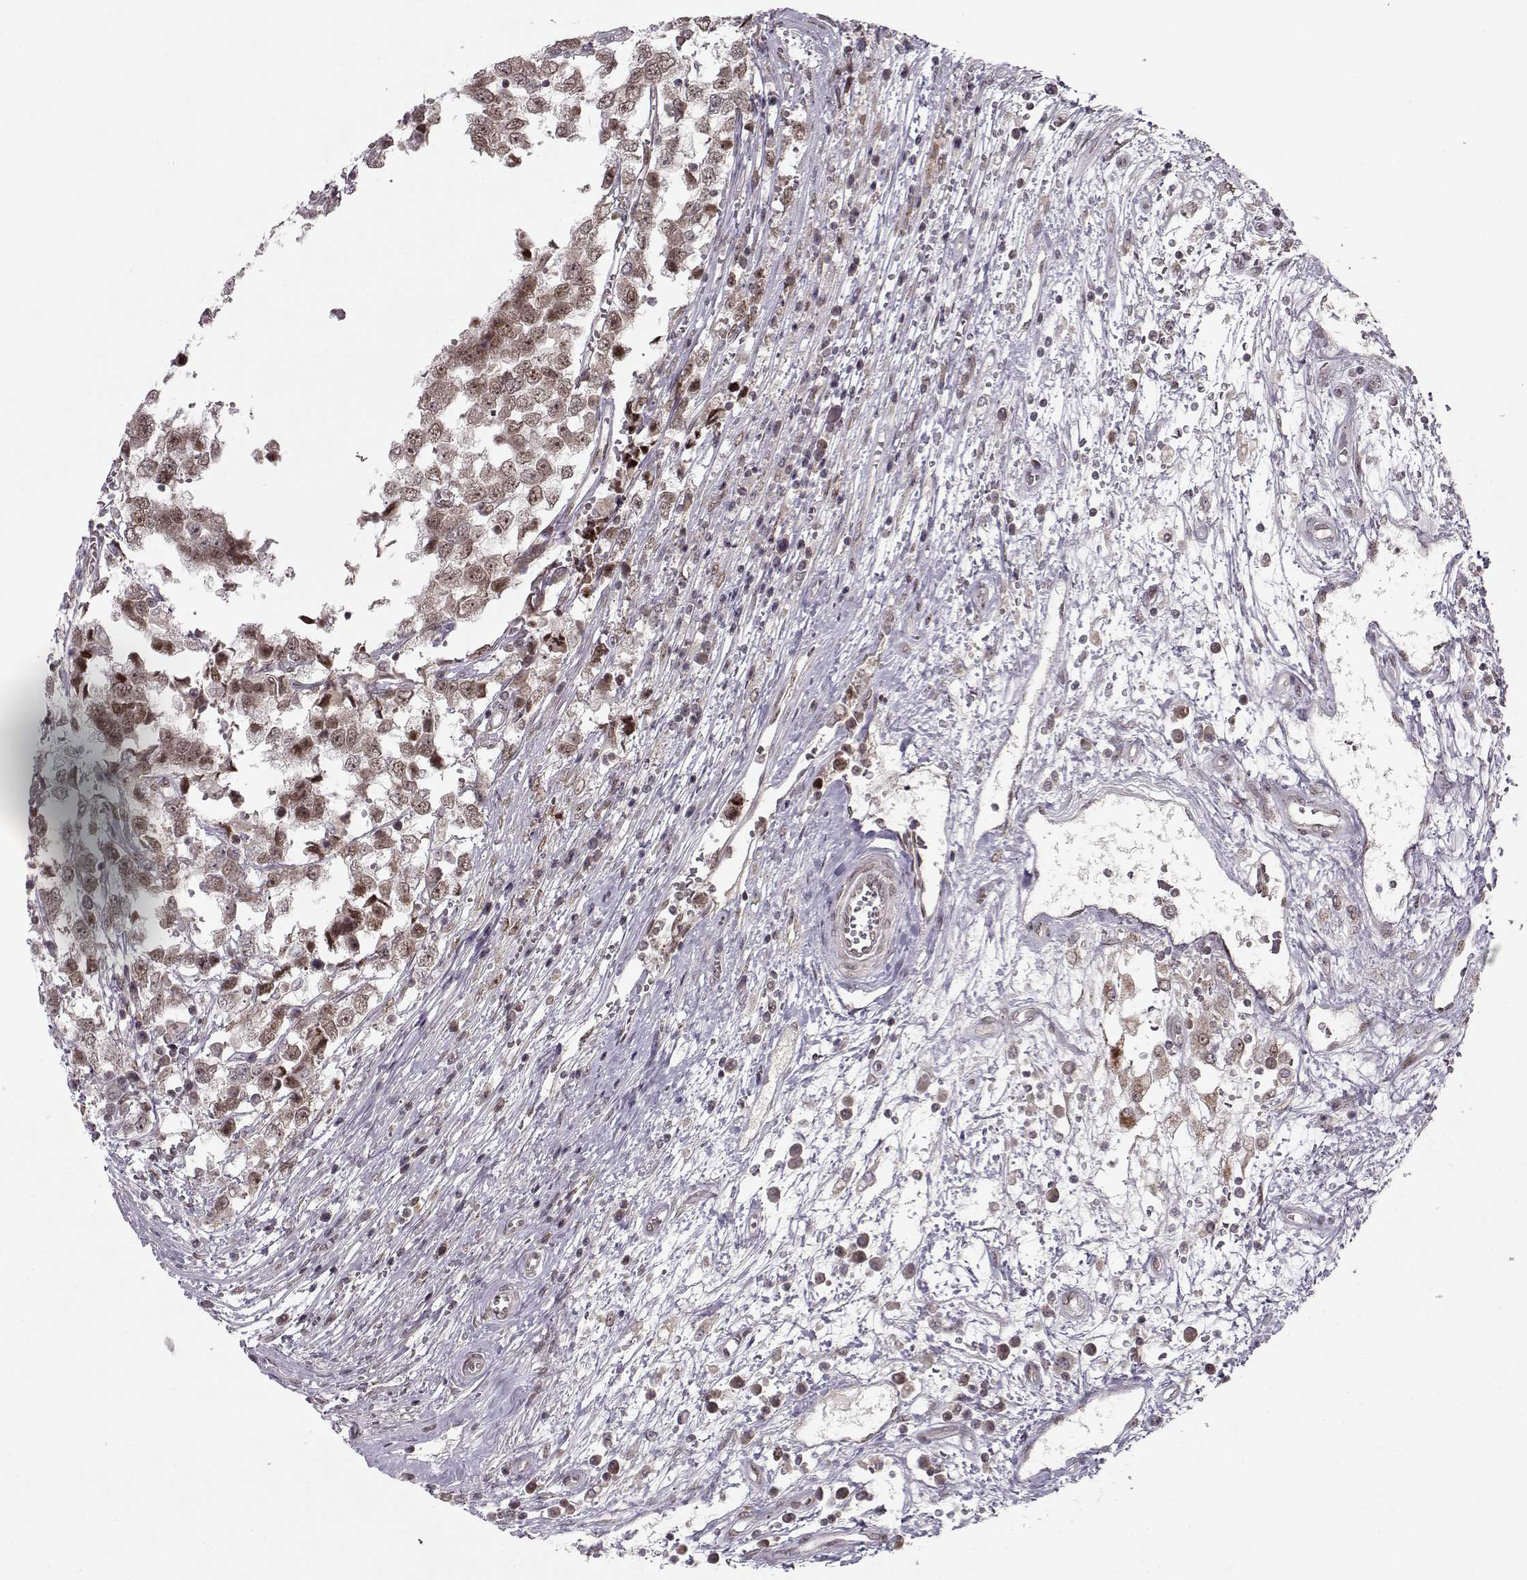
{"staining": {"intensity": "weak", "quantity": ">75%", "location": "cytoplasmic/membranous,nuclear"}, "tissue": "testis cancer", "cell_type": "Tumor cells", "image_type": "cancer", "snomed": [{"axis": "morphology", "description": "Normal tissue, NOS"}, {"axis": "morphology", "description": "Seminoma, NOS"}, {"axis": "topography", "description": "Testis"}, {"axis": "topography", "description": "Epididymis"}], "caption": "Protein expression analysis of seminoma (testis) shows weak cytoplasmic/membranous and nuclear positivity in approximately >75% of tumor cells.", "gene": "RAI1", "patient": {"sex": "male", "age": 34}}